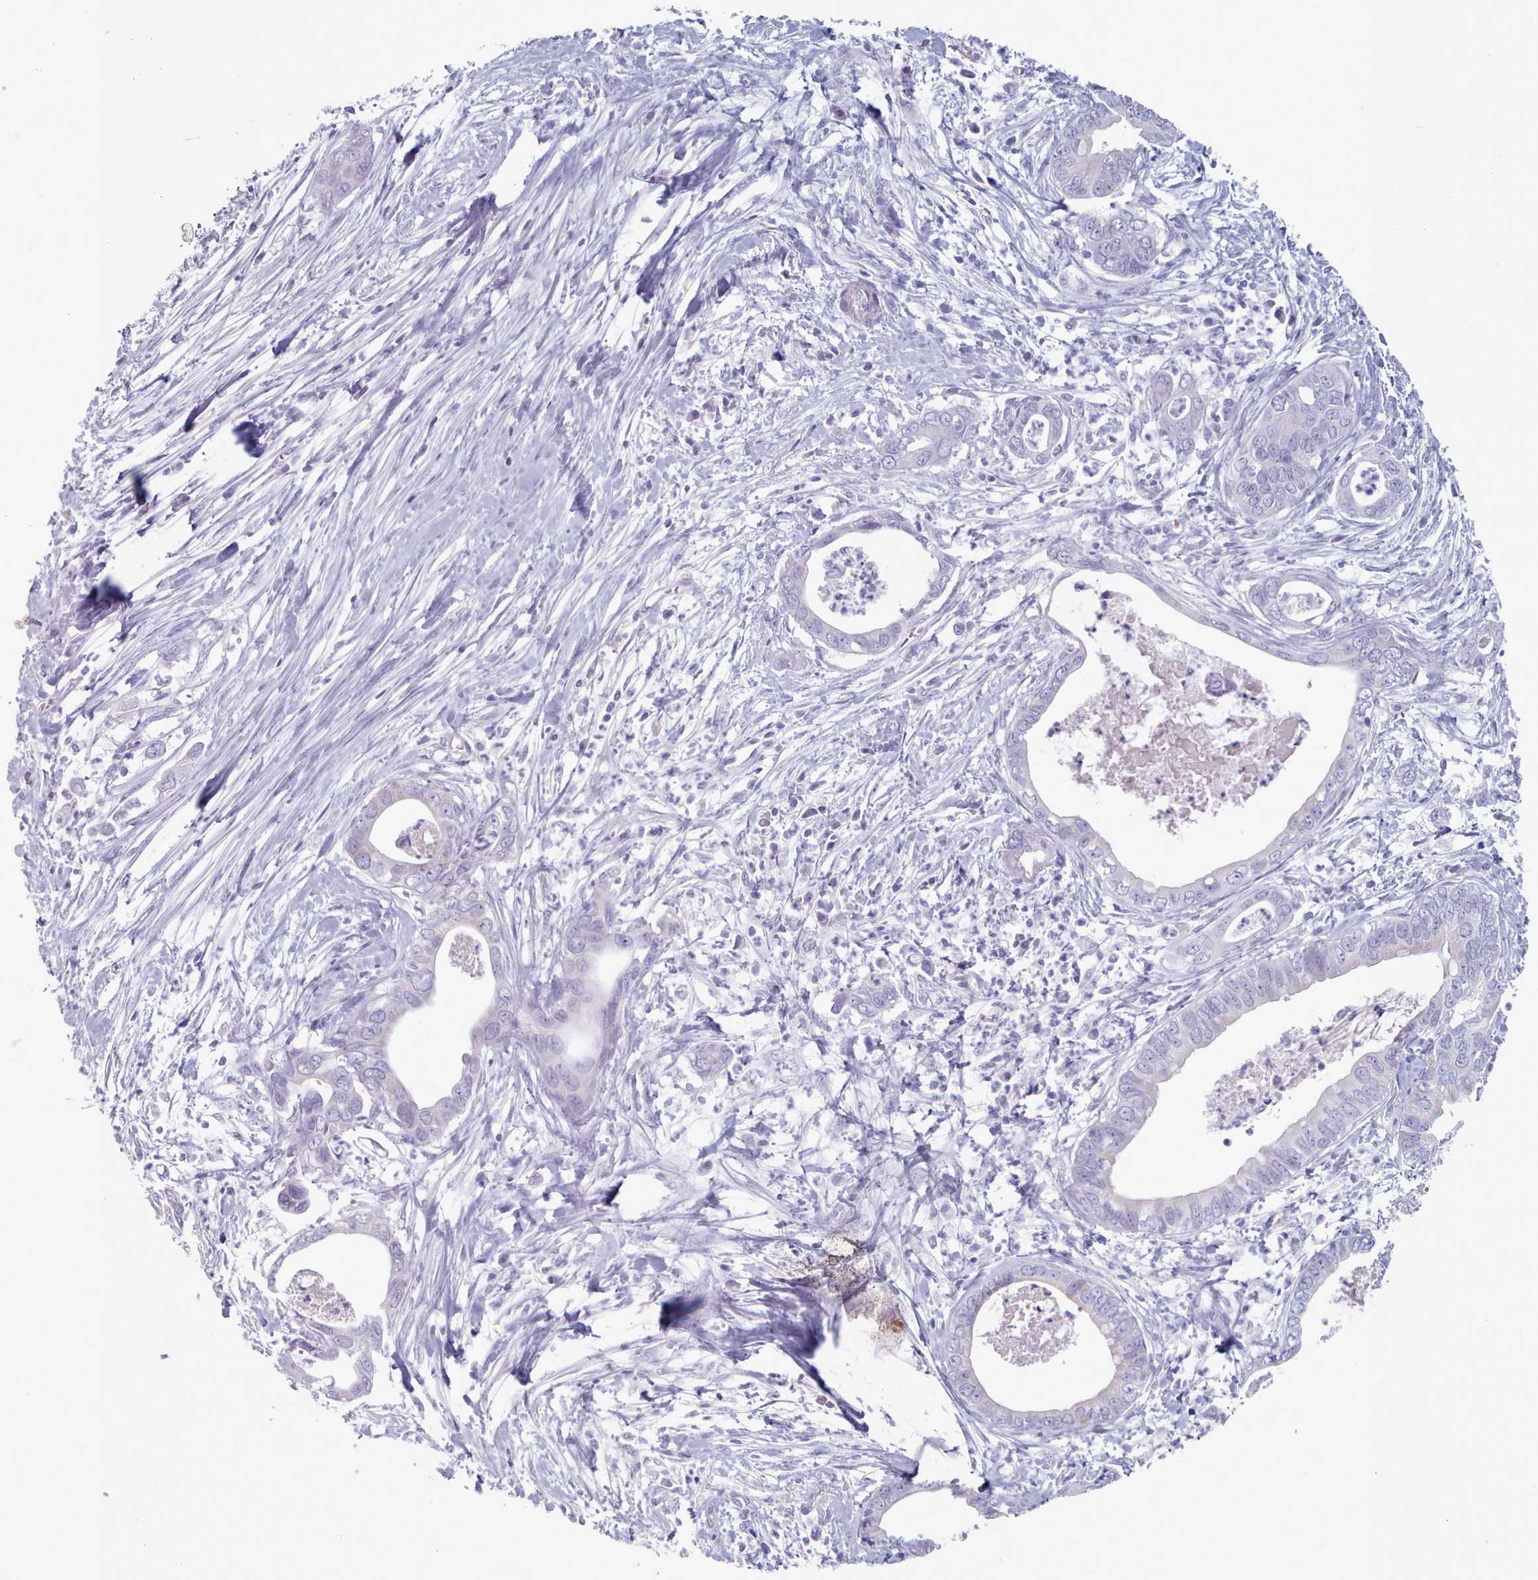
{"staining": {"intensity": "negative", "quantity": "none", "location": "none"}, "tissue": "pancreatic cancer", "cell_type": "Tumor cells", "image_type": "cancer", "snomed": [{"axis": "morphology", "description": "Adenocarcinoma, NOS"}, {"axis": "topography", "description": "Pancreas"}], "caption": "The histopathology image displays no significant staining in tumor cells of pancreatic adenocarcinoma.", "gene": "HAO1", "patient": {"sex": "male", "age": 75}}